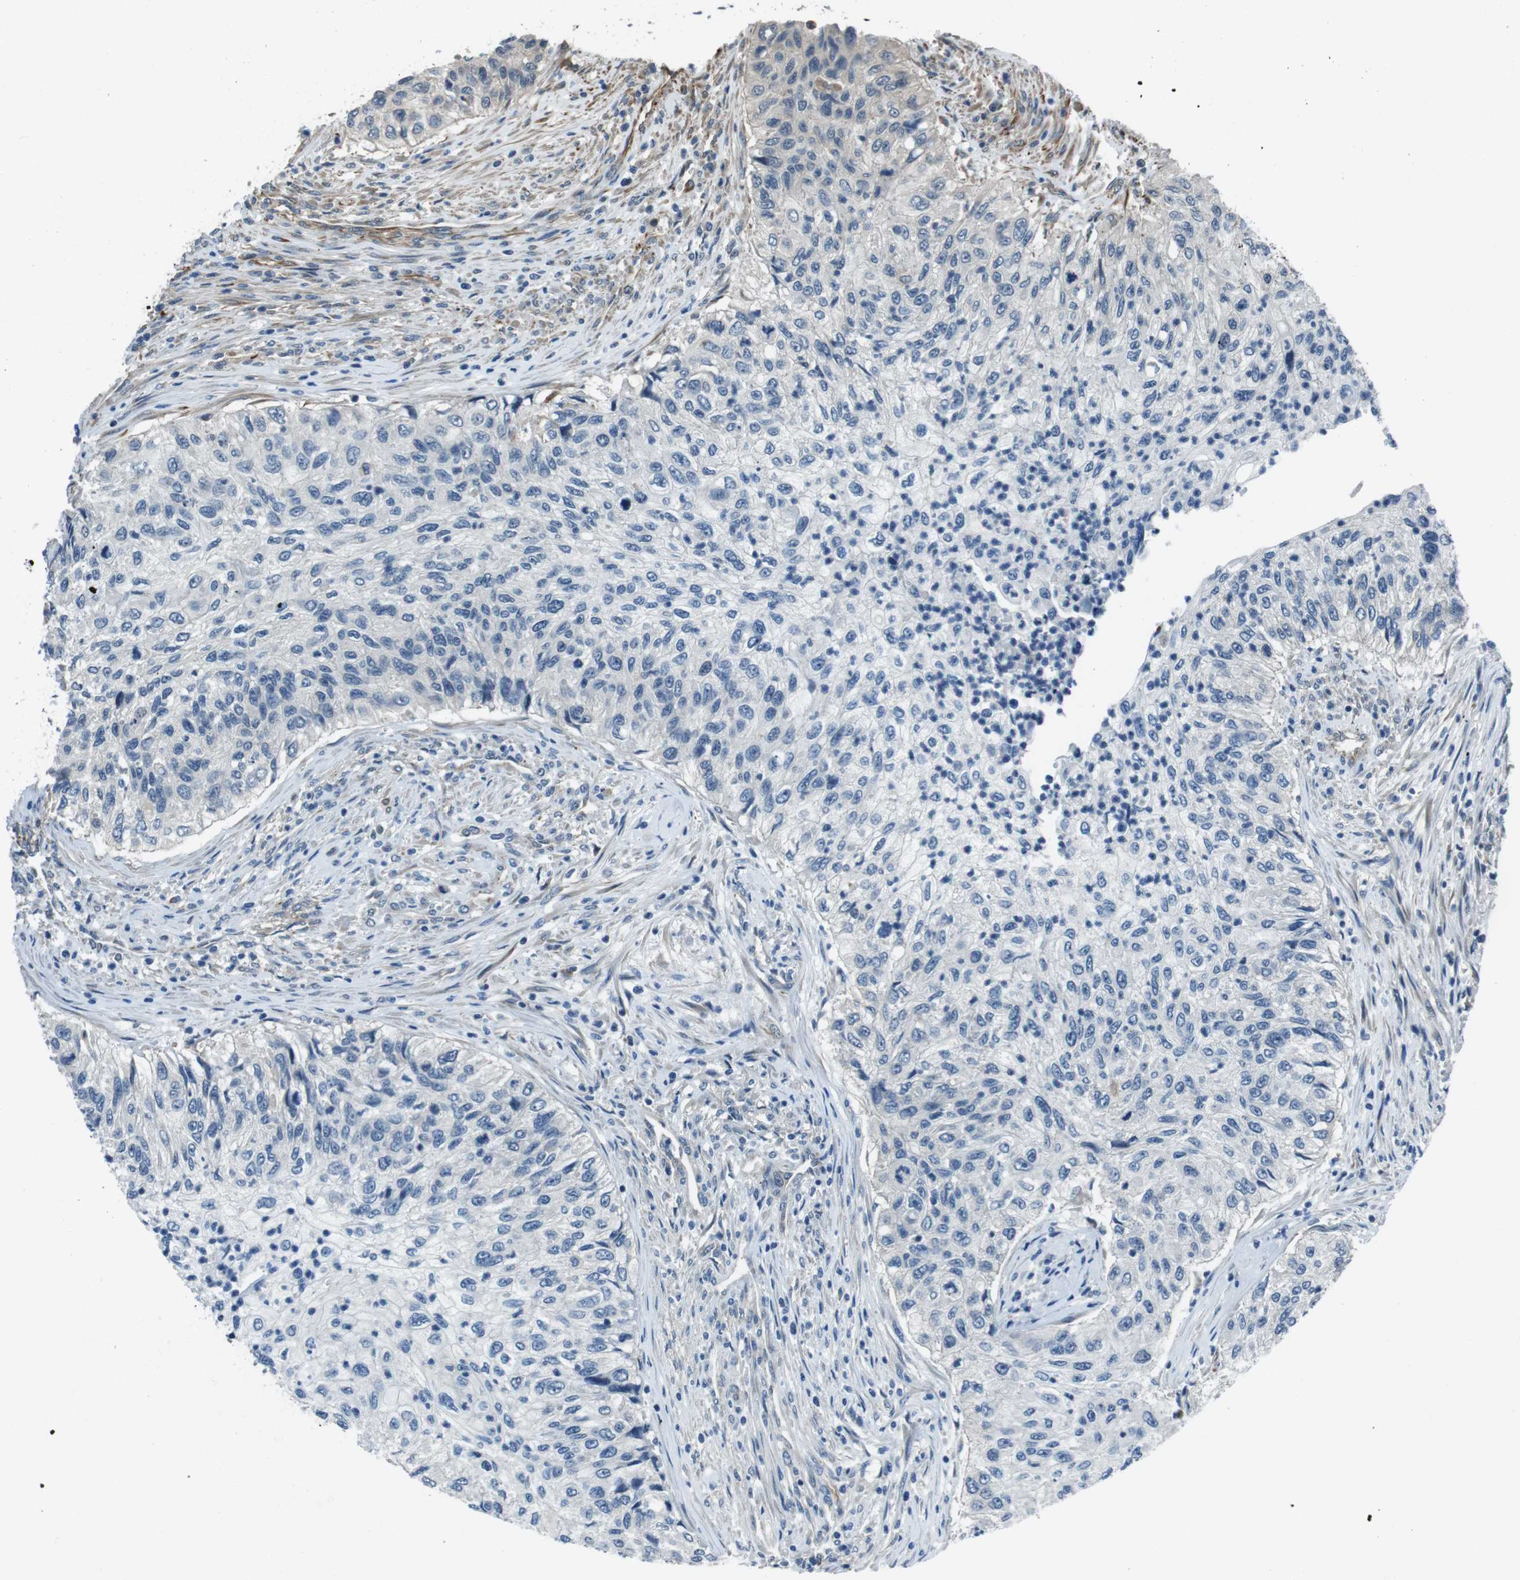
{"staining": {"intensity": "negative", "quantity": "none", "location": "none"}, "tissue": "urothelial cancer", "cell_type": "Tumor cells", "image_type": "cancer", "snomed": [{"axis": "morphology", "description": "Urothelial carcinoma, High grade"}, {"axis": "topography", "description": "Urinary bladder"}], "caption": "The IHC image has no significant positivity in tumor cells of urothelial cancer tissue.", "gene": "LRRC49", "patient": {"sex": "female", "age": 60}}